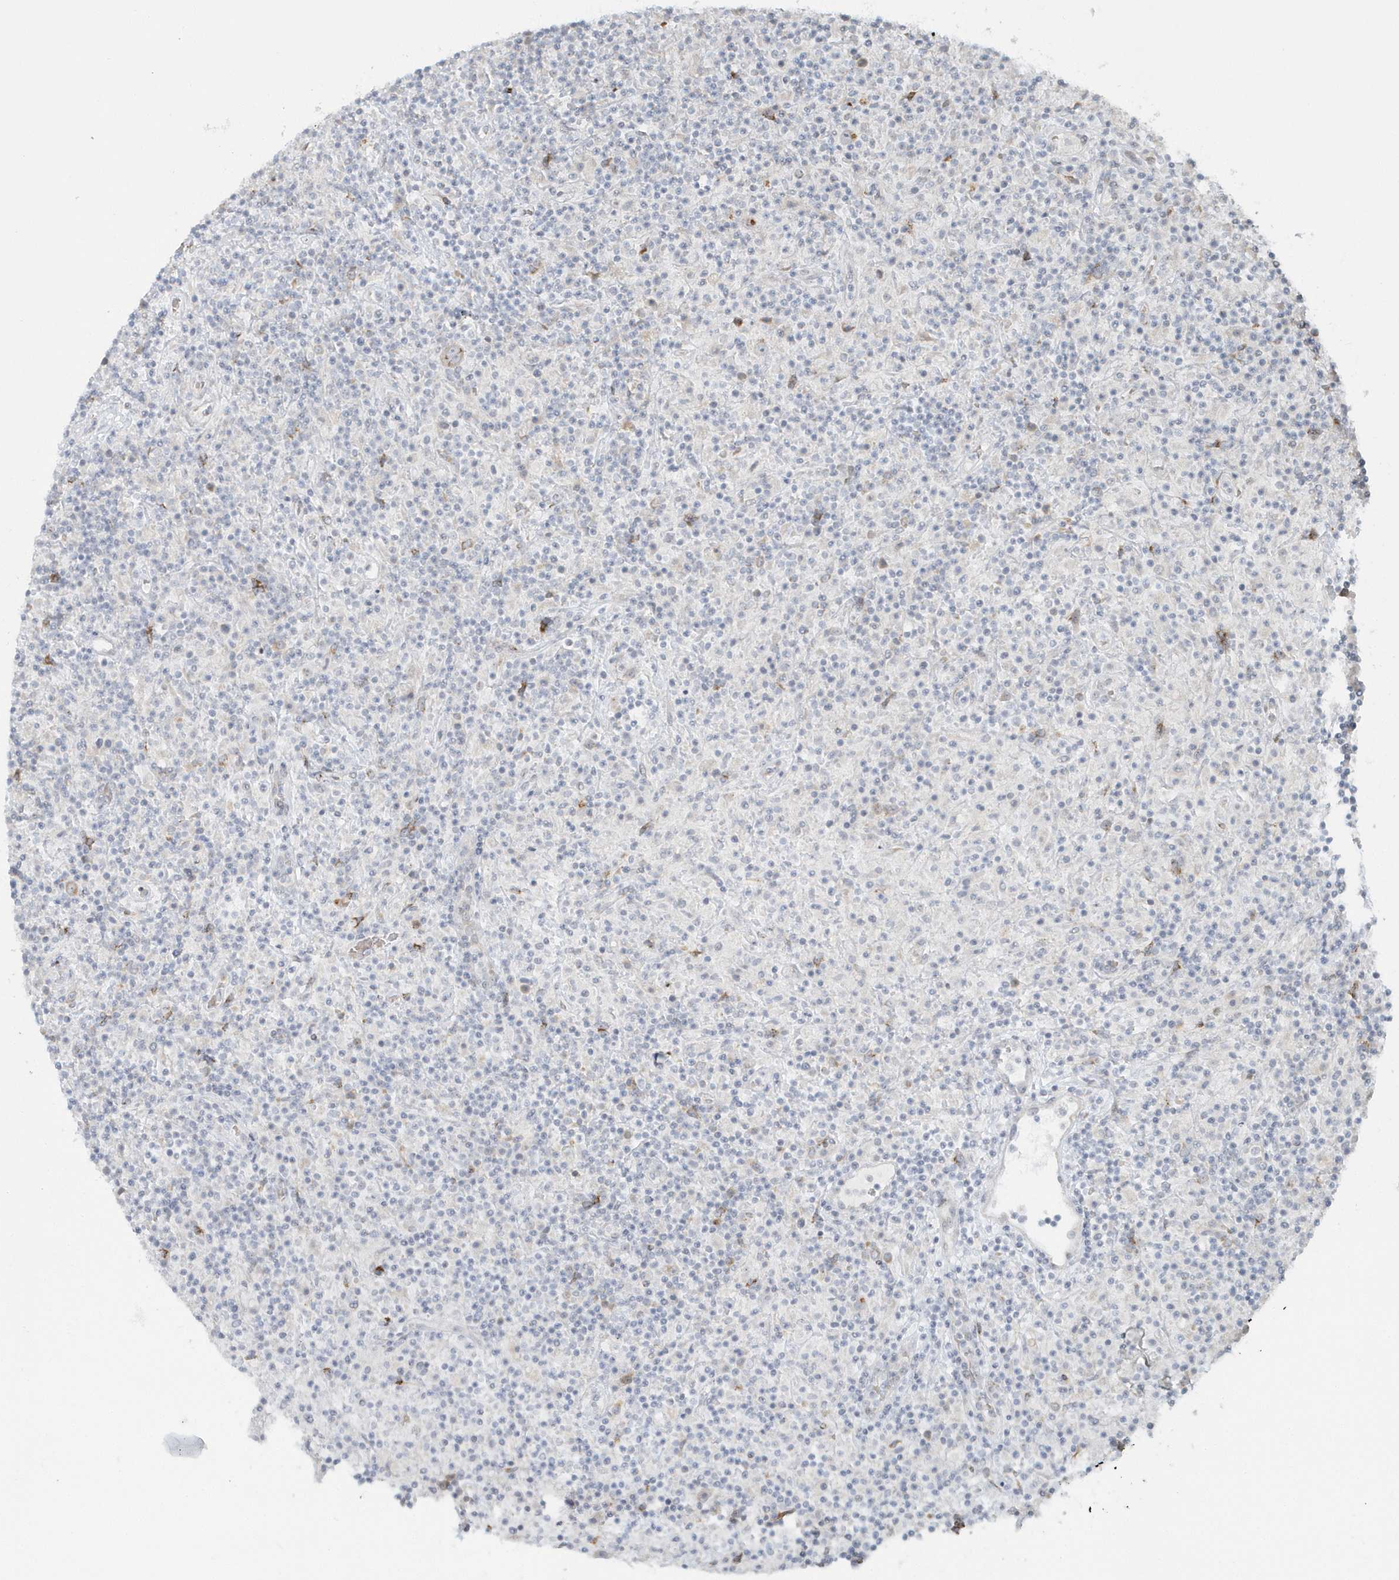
{"staining": {"intensity": "negative", "quantity": "none", "location": "none"}, "tissue": "lymphoma", "cell_type": "Tumor cells", "image_type": "cancer", "snomed": [{"axis": "morphology", "description": "Hodgkin's disease, NOS"}, {"axis": "topography", "description": "Lymph node"}], "caption": "This image is of lymphoma stained with immunohistochemistry (IHC) to label a protein in brown with the nuclei are counter-stained blue. There is no positivity in tumor cells.", "gene": "DHFR", "patient": {"sex": "male", "age": 70}}